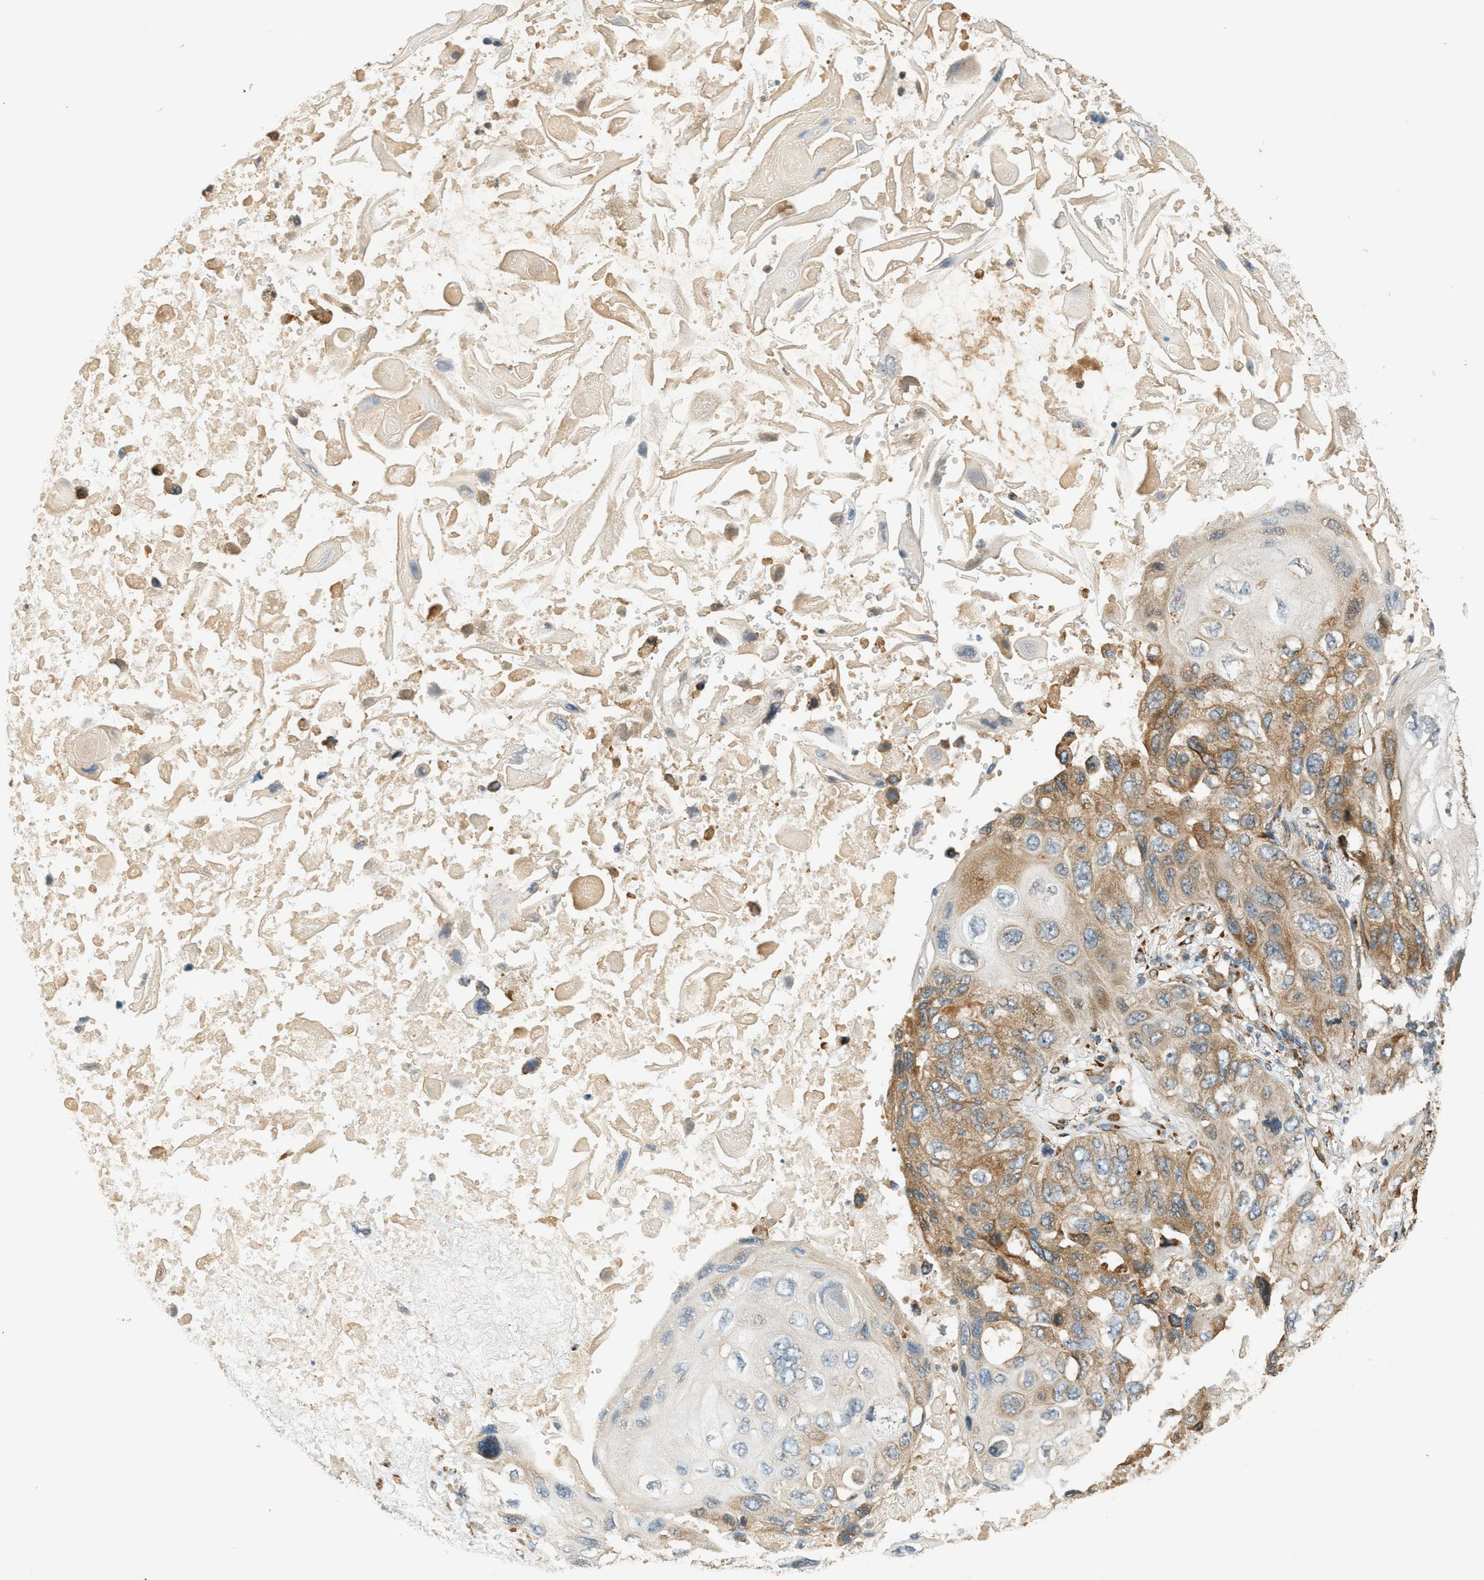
{"staining": {"intensity": "moderate", "quantity": "25%-75%", "location": "cytoplasmic/membranous"}, "tissue": "lung cancer", "cell_type": "Tumor cells", "image_type": "cancer", "snomed": [{"axis": "morphology", "description": "Squamous cell carcinoma, NOS"}, {"axis": "topography", "description": "Lung"}], "caption": "IHC micrograph of squamous cell carcinoma (lung) stained for a protein (brown), which displays medium levels of moderate cytoplasmic/membranous positivity in approximately 25%-75% of tumor cells.", "gene": "PDK1", "patient": {"sex": "female", "age": 73}}